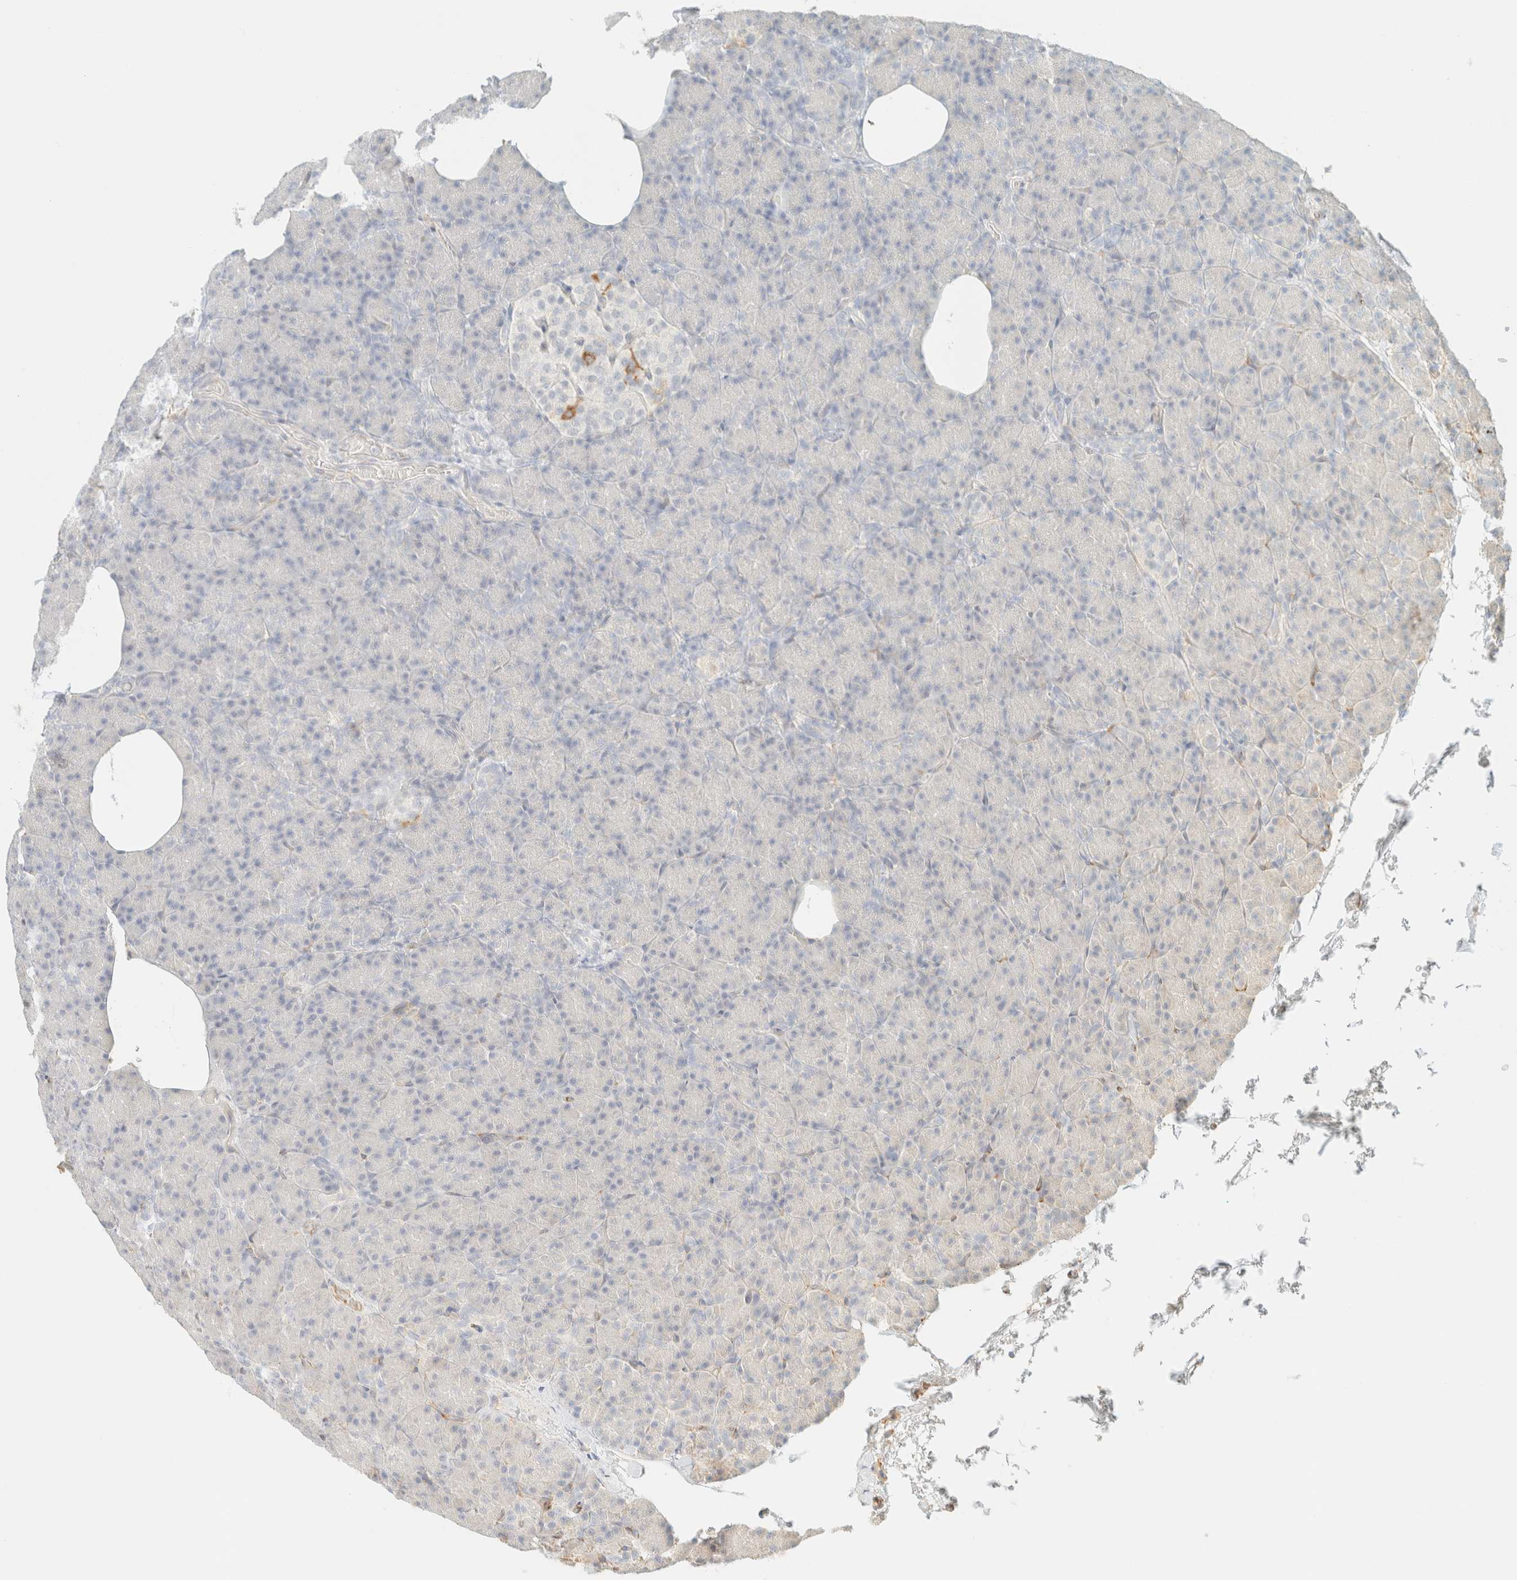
{"staining": {"intensity": "negative", "quantity": "none", "location": "none"}, "tissue": "pancreas", "cell_type": "Exocrine glandular cells", "image_type": "normal", "snomed": [{"axis": "morphology", "description": "Normal tissue, NOS"}, {"axis": "topography", "description": "Pancreas"}], "caption": "Exocrine glandular cells show no significant protein positivity in unremarkable pancreas. Brightfield microscopy of immunohistochemistry stained with DAB (3,3'-diaminobenzidine) (brown) and hematoxylin (blue), captured at high magnification.", "gene": "SPARCL1", "patient": {"sex": "female", "age": 43}}